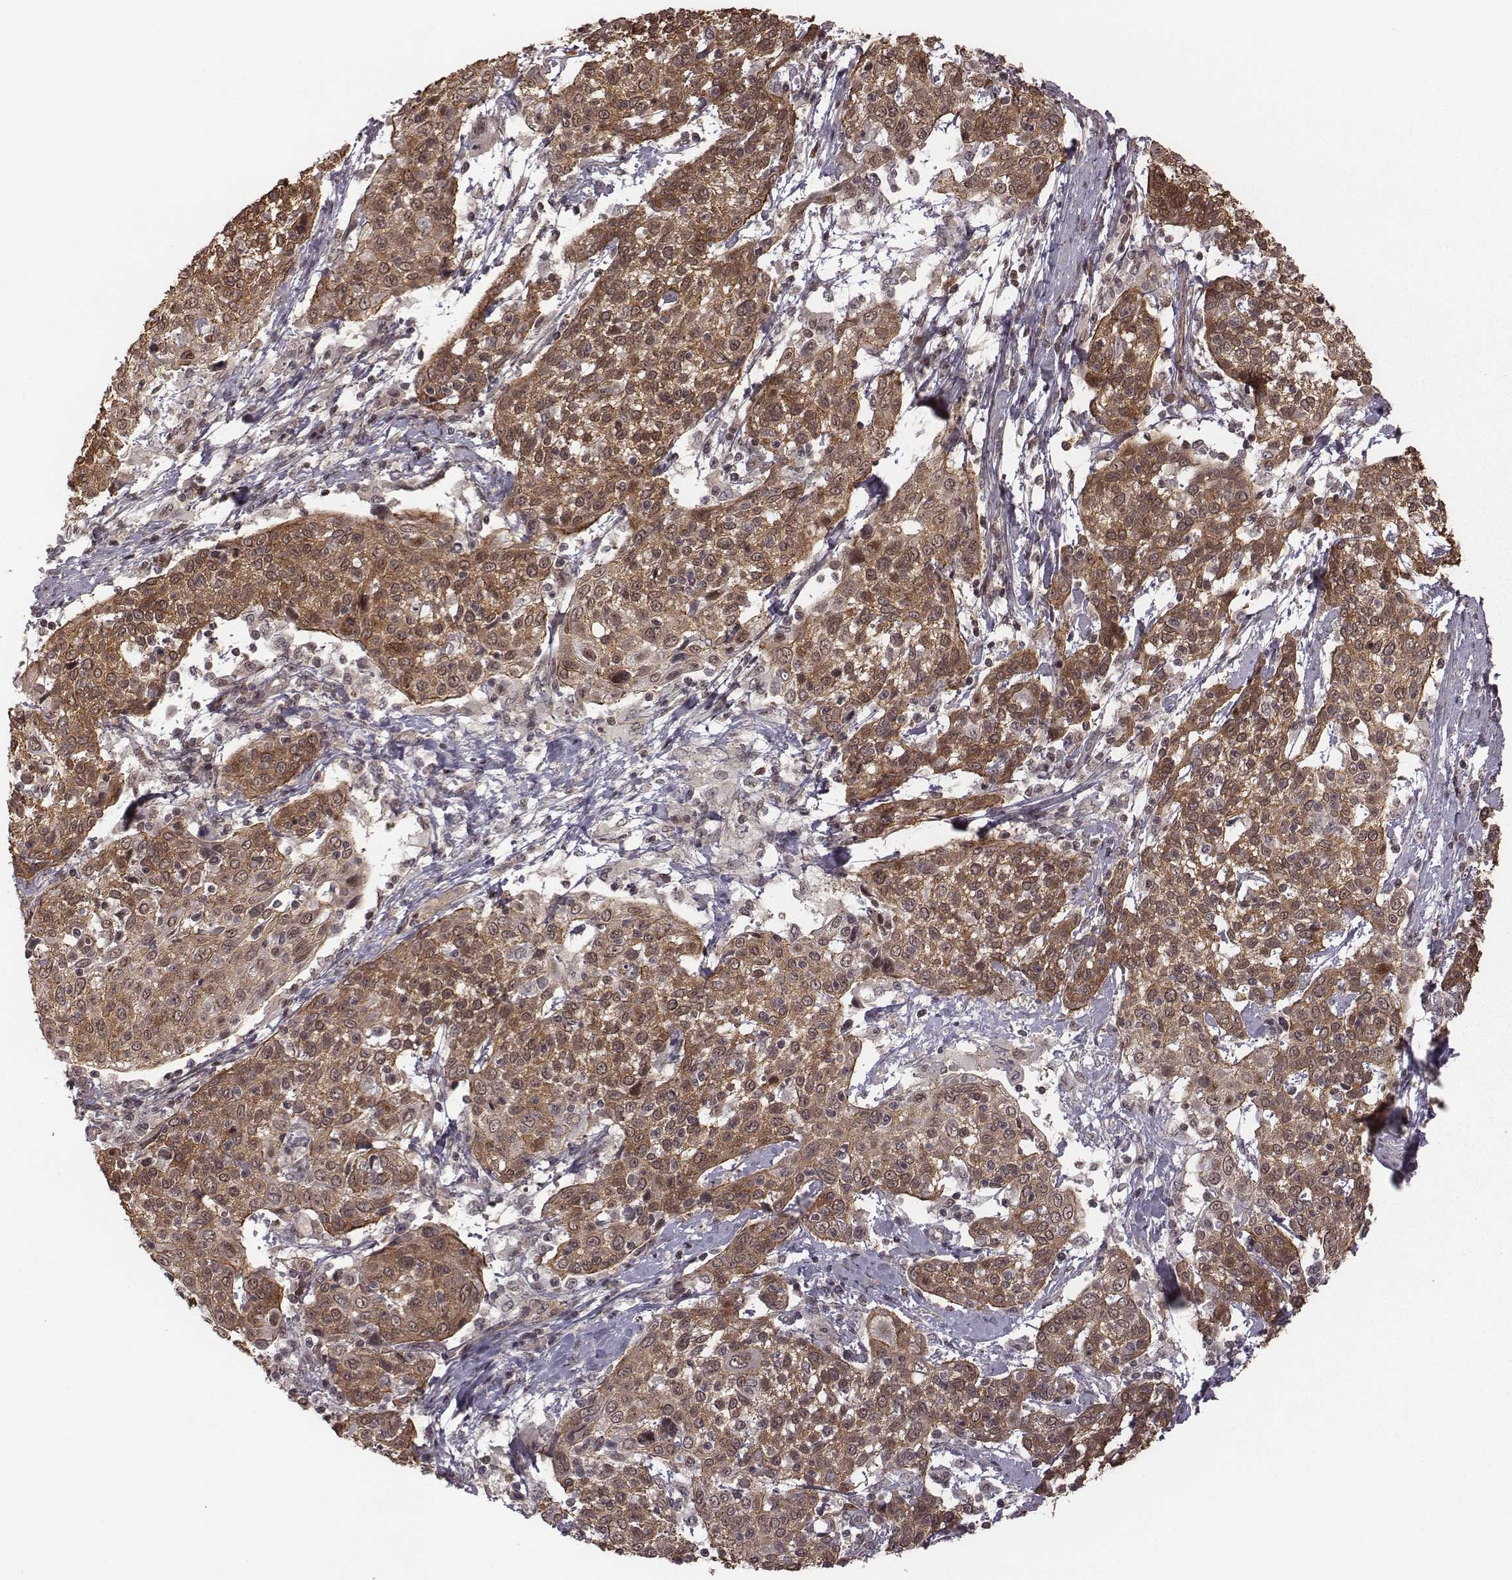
{"staining": {"intensity": "weak", "quantity": ">75%", "location": "cytoplasmic/membranous,nuclear"}, "tissue": "cervical cancer", "cell_type": "Tumor cells", "image_type": "cancer", "snomed": [{"axis": "morphology", "description": "Squamous cell carcinoma, NOS"}, {"axis": "topography", "description": "Cervix"}], "caption": "Cervical cancer stained with DAB (3,3'-diaminobenzidine) IHC shows low levels of weak cytoplasmic/membranous and nuclear expression in about >75% of tumor cells.", "gene": "RPL3", "patient": {"sex": "female", "age": 61}}